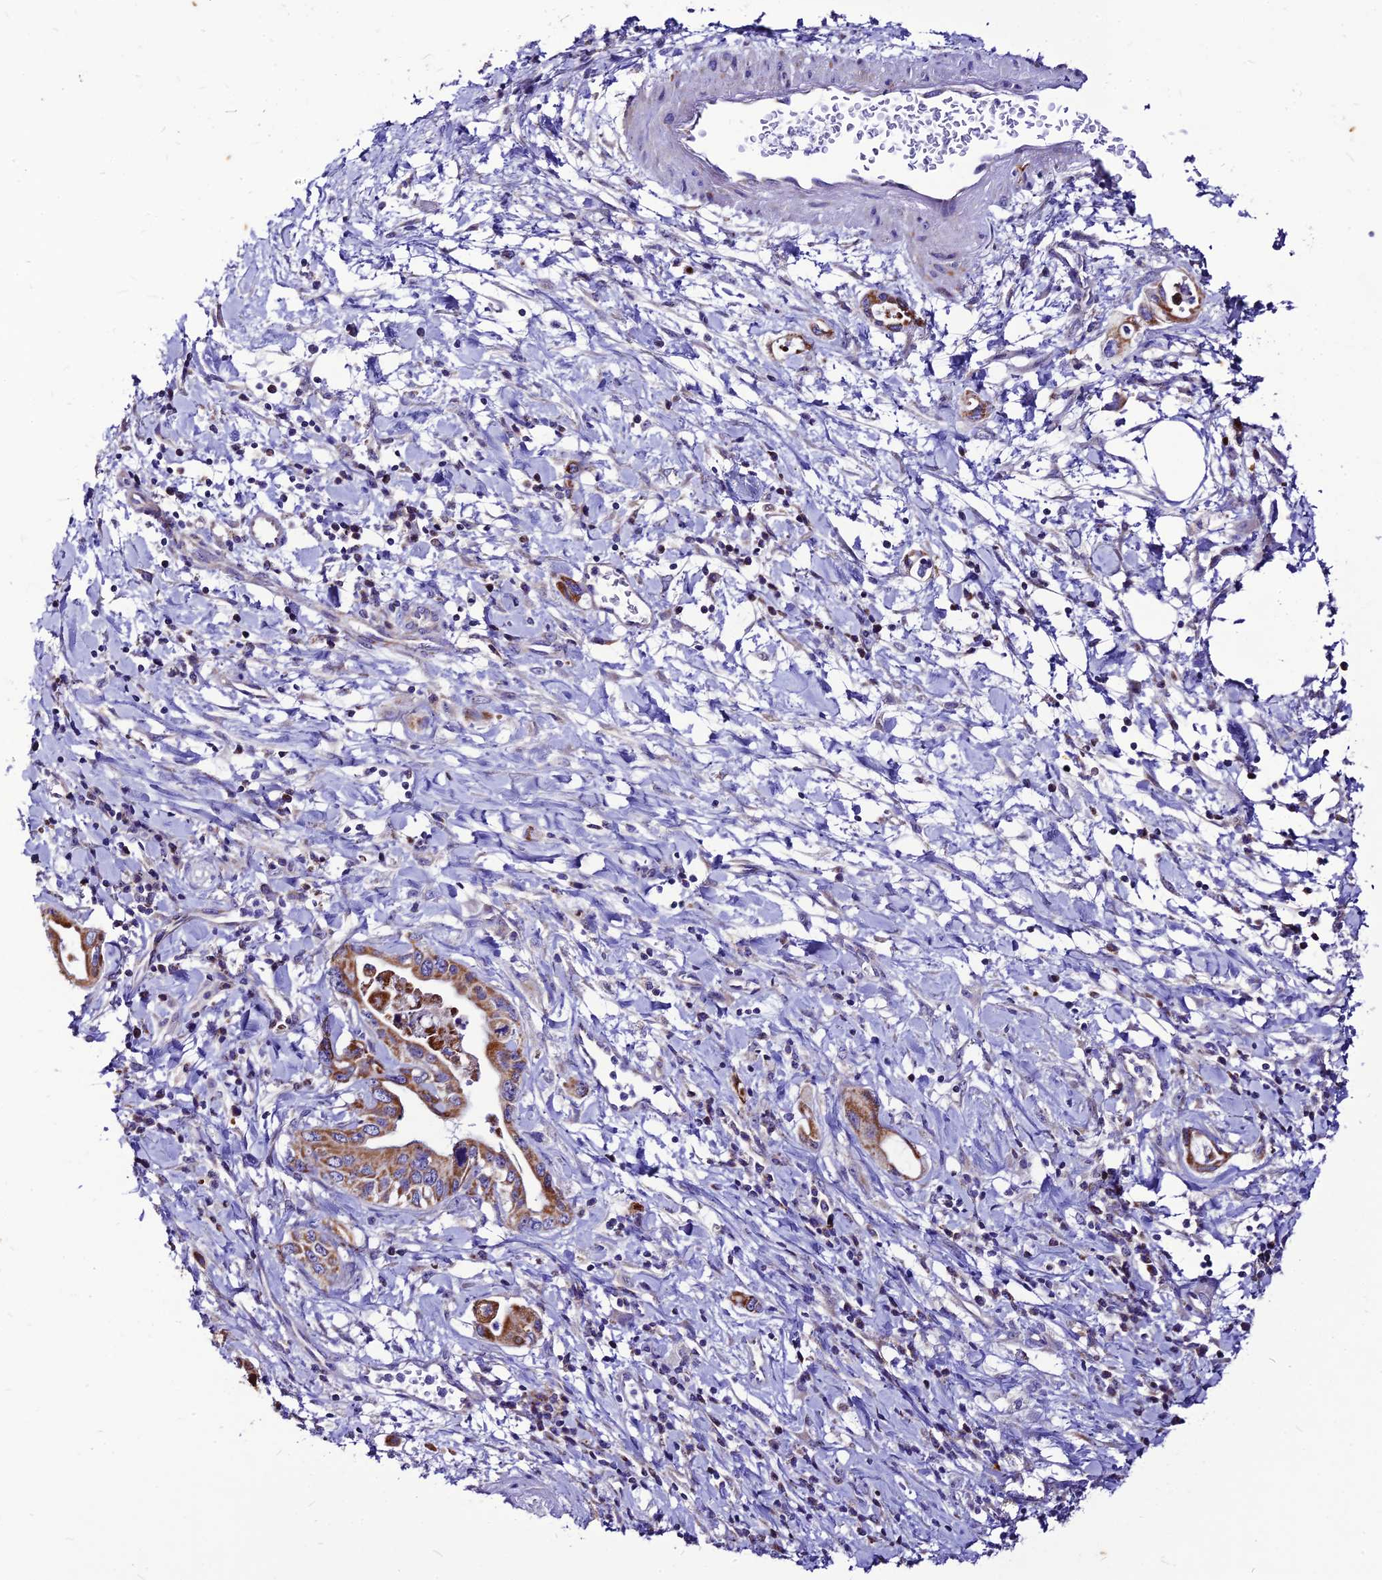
{"staining": {"intensity": "moderate", "quantity": ">75%", "location": "cytoplasmic/membranous"}, "tissue": "pancreatic cancer", "cell_type": "Tumor cells", "image_type": "cancer", "snomed": [{"axis": "morphology", "description": "Adenocarcinoma, NOS"}, {"axis": "topography", "description": "Pancreas"}], "caption": "An IHC histopathology image of tumor tissue is shown. Protein staining in brown labels moderate cytoplasmic/membranous positivity in pancreatic cancer (adenocarcinoma) within tumor cells.", "gene": "ECI1", "patient": {"sex": "female", "age": 77}}